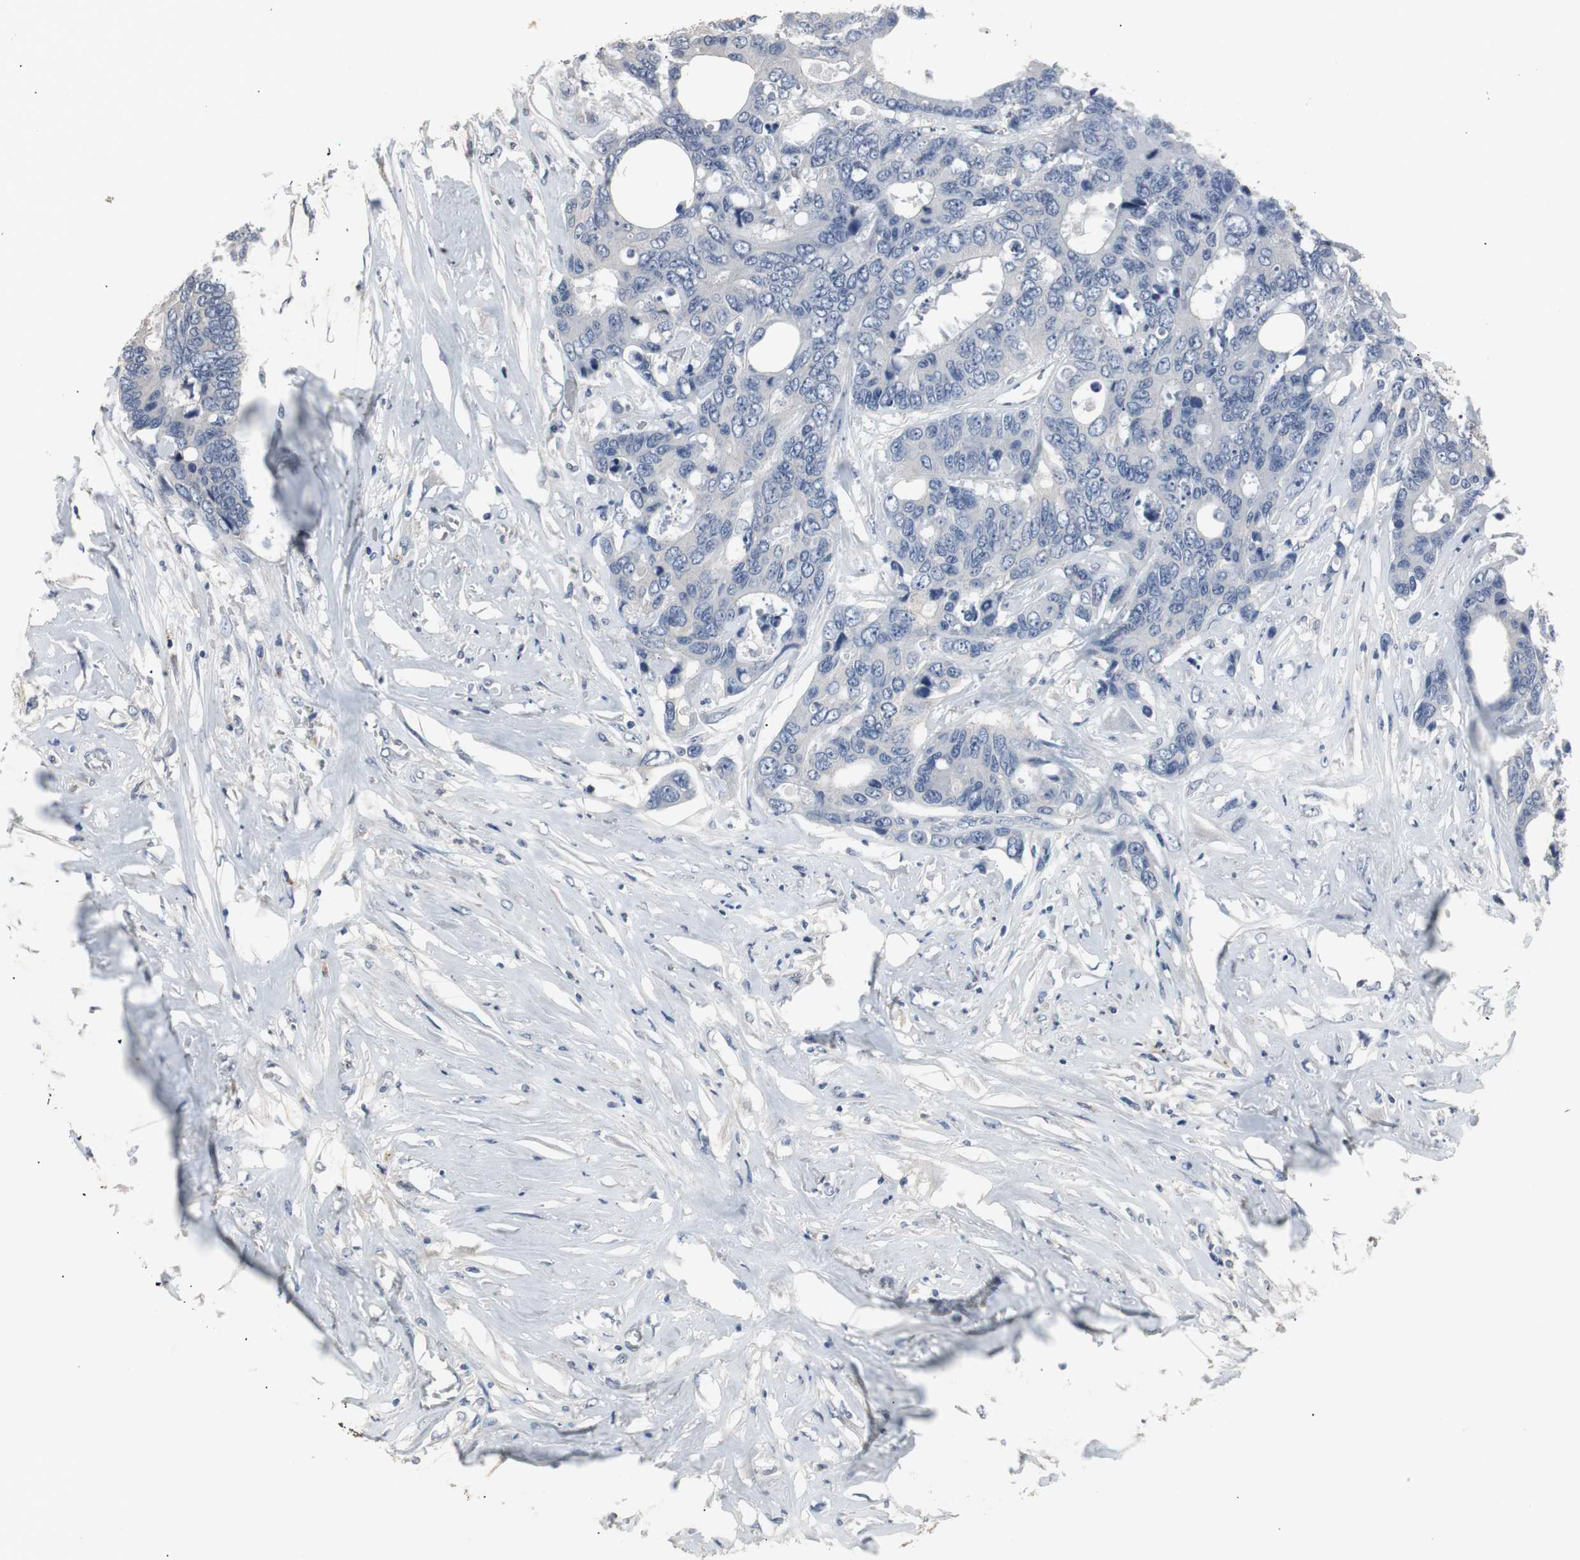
{"staining": {"intensity": "negative", "quantity": "none", "location": "none"}, "tissue": "colorectal cancer", "cell_type": "Tumor cells", "image_type": "cancer", "snomed": [{"axis": "morphology", "description": "Adenocarcinoma, NOS"}, {"axis": "topography", "description": "Rectum"}], "caption": "Adenocarcinoma (colorectal) was stained to show a protein in brown. There is no significant positivity in tumor cells.", "gene": "LRP2", "patient": {"sex": "male", "age": 55}}